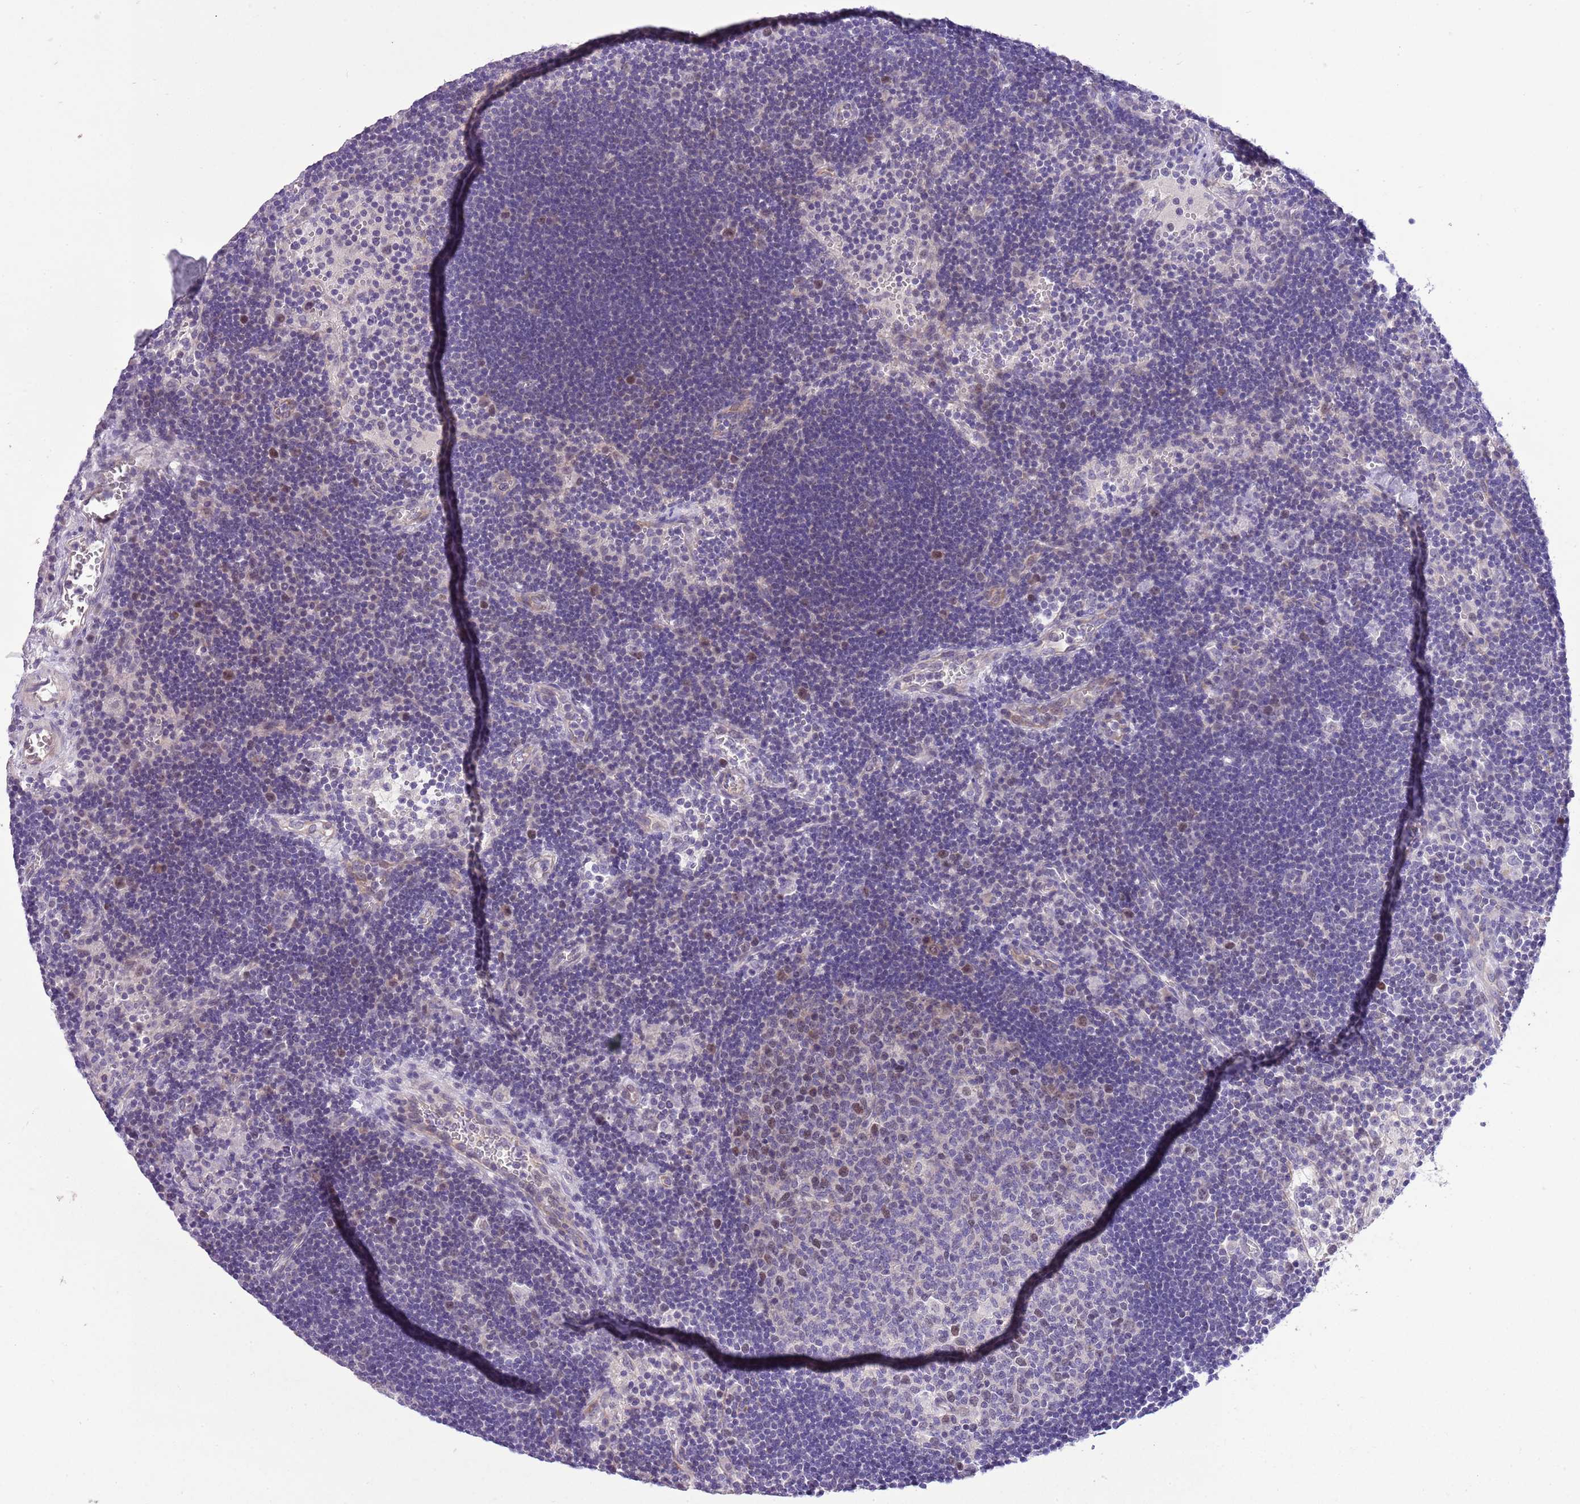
{"staining": {"intensity": "moderate", "quantity": "<25%", "location": "nuclear"}, "tissue": "lymph node", "cell_type": "Germinal center cells", "image_type": "normal", "snomed": [{"axis": "morphology", "description": "Normal tissue, NOS"}, {"axis": "topography", "description": "Lymph node"}], "caption": "Lymph node stained with immunohistochemistry (IHC) exhibits moderate nuclear positivity in about <25% of germinal center cells. The staining was performed using DAB to visualize the protein expression in brown, while the nuclei were stained in blue with hematoxylin (Magnification: 20x).", "gene": "FBRSL1", "patient": {"sex": "male", "age": 62}}